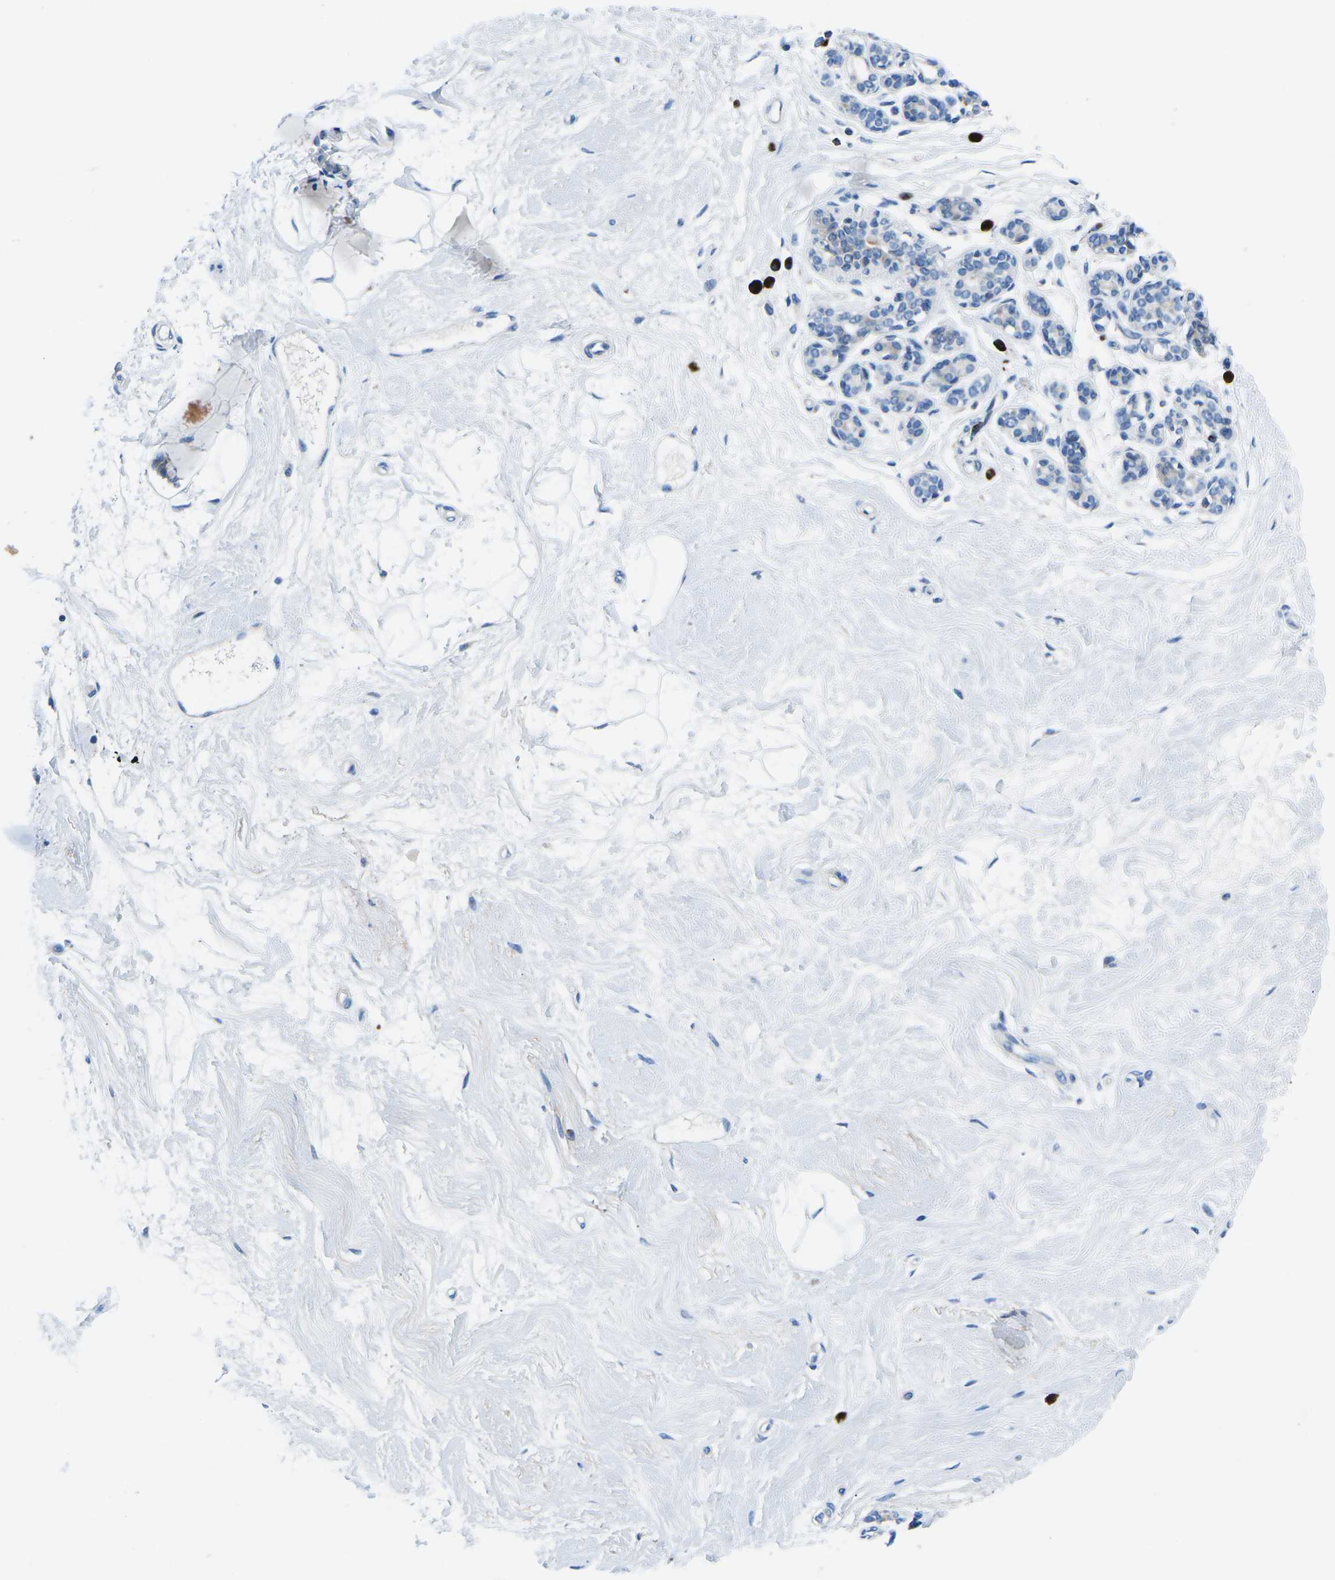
{"staining": {"intensity": "negative", "quantity": "none", "location": "none"}, "tissue": "breast", "cell_type": "Adipocytes", "image_type": "normal", "snomed": [{"axis": "morphology", "description": "Normal tissue, NOS"}, {"axis": "morphology", "description": "Lobular carcinoma"}, {"axis": "topography", "description": "Breast"}], "caption": "High power microscopy photomicrograph of an IHC micrograph of benign breast, revealing no significant positivity in adipocytes. Brightfield microscopy of IHC stained with DAB (3,3'-diaminobenzidine) (brown) and hematoxylin (blue), captured at high magnification.", "gene": "MC4R", "patient": {"sex": "female", "age": 59}}